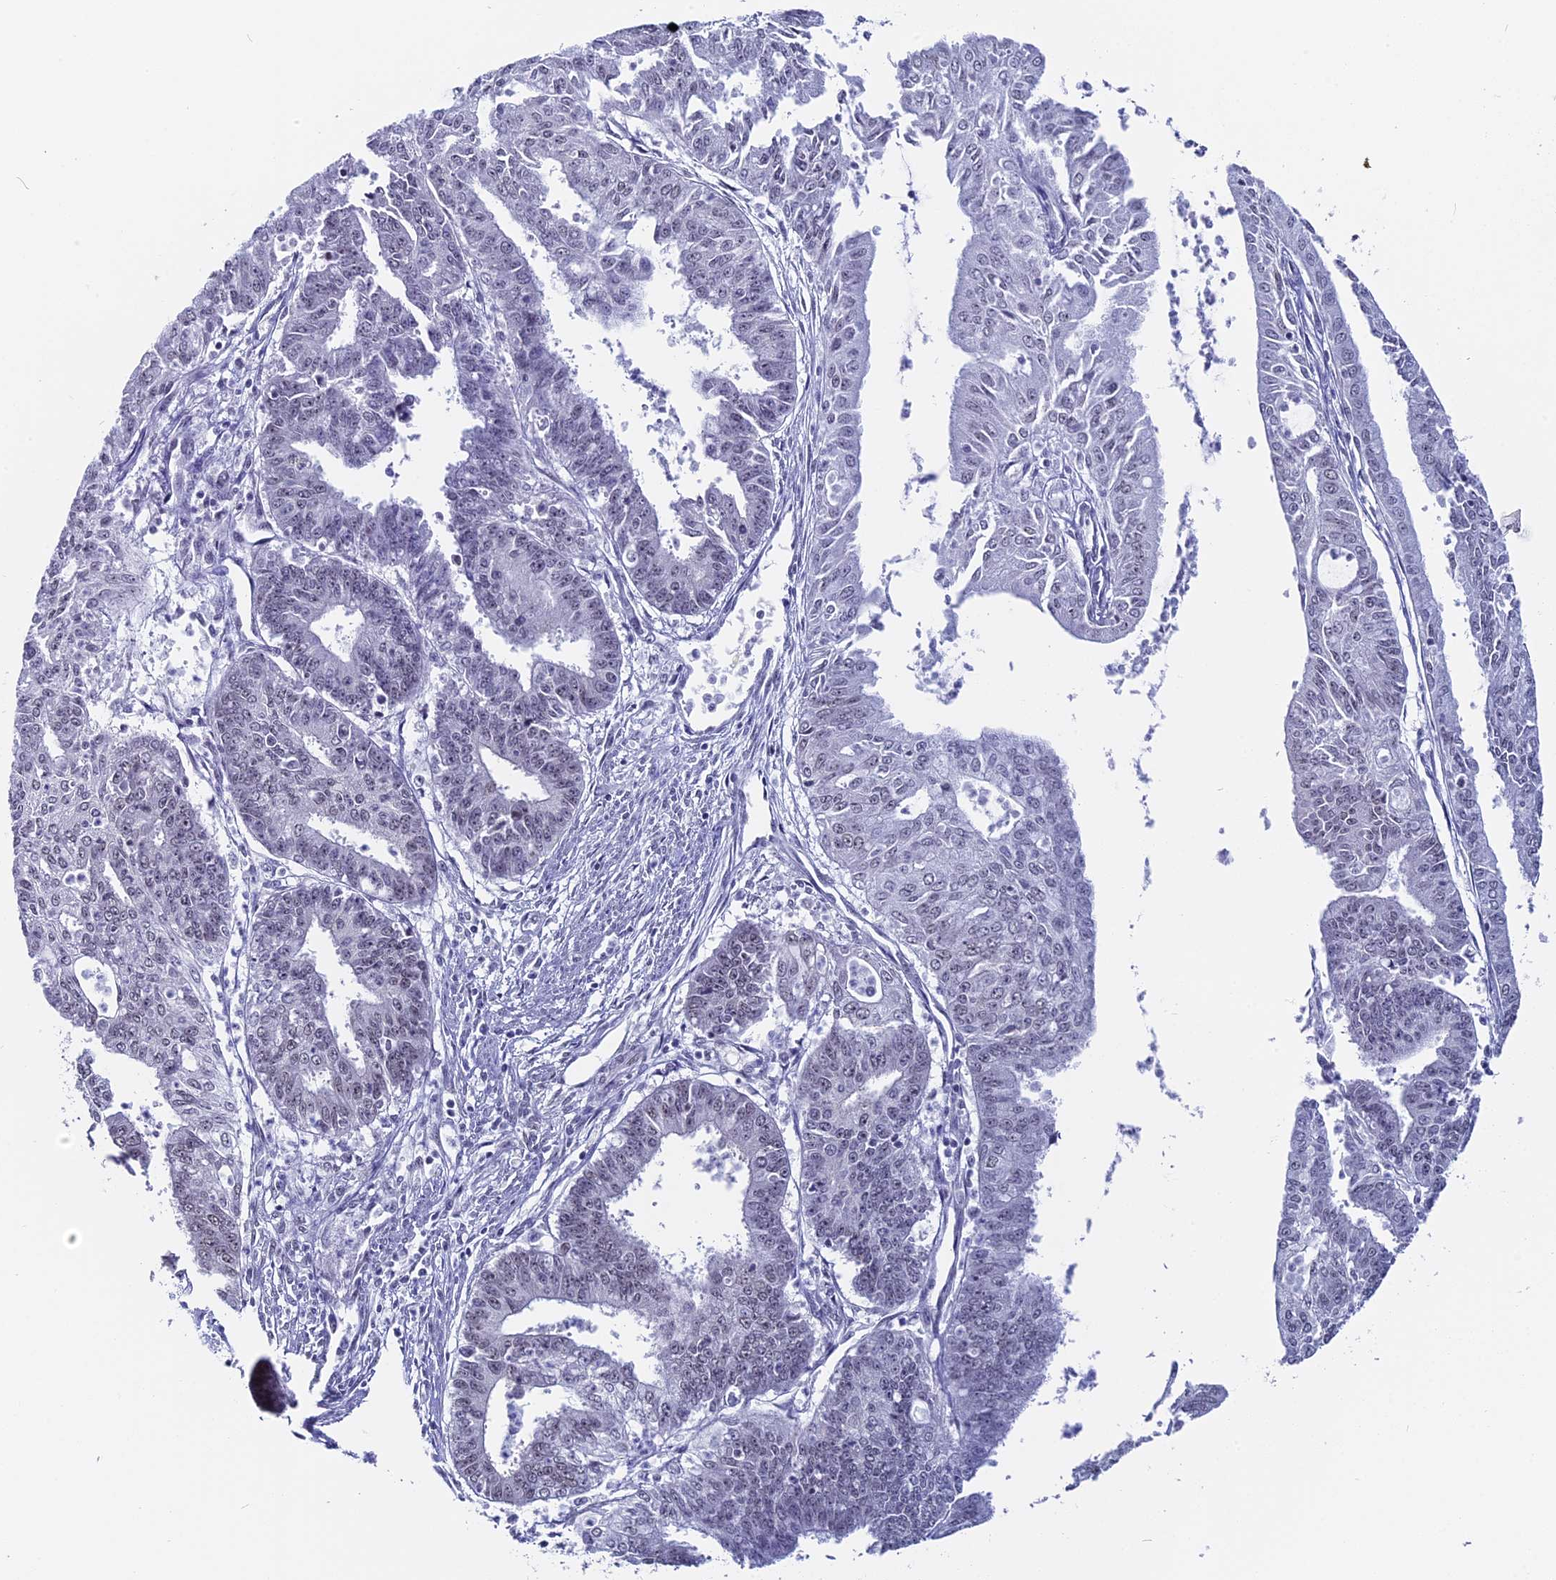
{"staining": {"intensity": "negative", "quantity": "none", "location": "none"}, "tissue": "endometrial cancer", "cell_type": "Tumor cells", "image_type": "cancer", "snomed": [{"axis": "morphology", "description": "Adenocarcinoma, NOS"}, {"axis": "topography", "description": "Endometrium"}], "caption": "Tumor cells are negative for brown protein staining in endometrial adenocarcinoma. (Stains: DAB (3,3'-diaminobenzidine) IHC with hematoxylin counter stain, Microscopy: brightfield microscopy at high magnification).", "gene": "CD2BP2", "patient": {"sex": "female", "age": 73}}